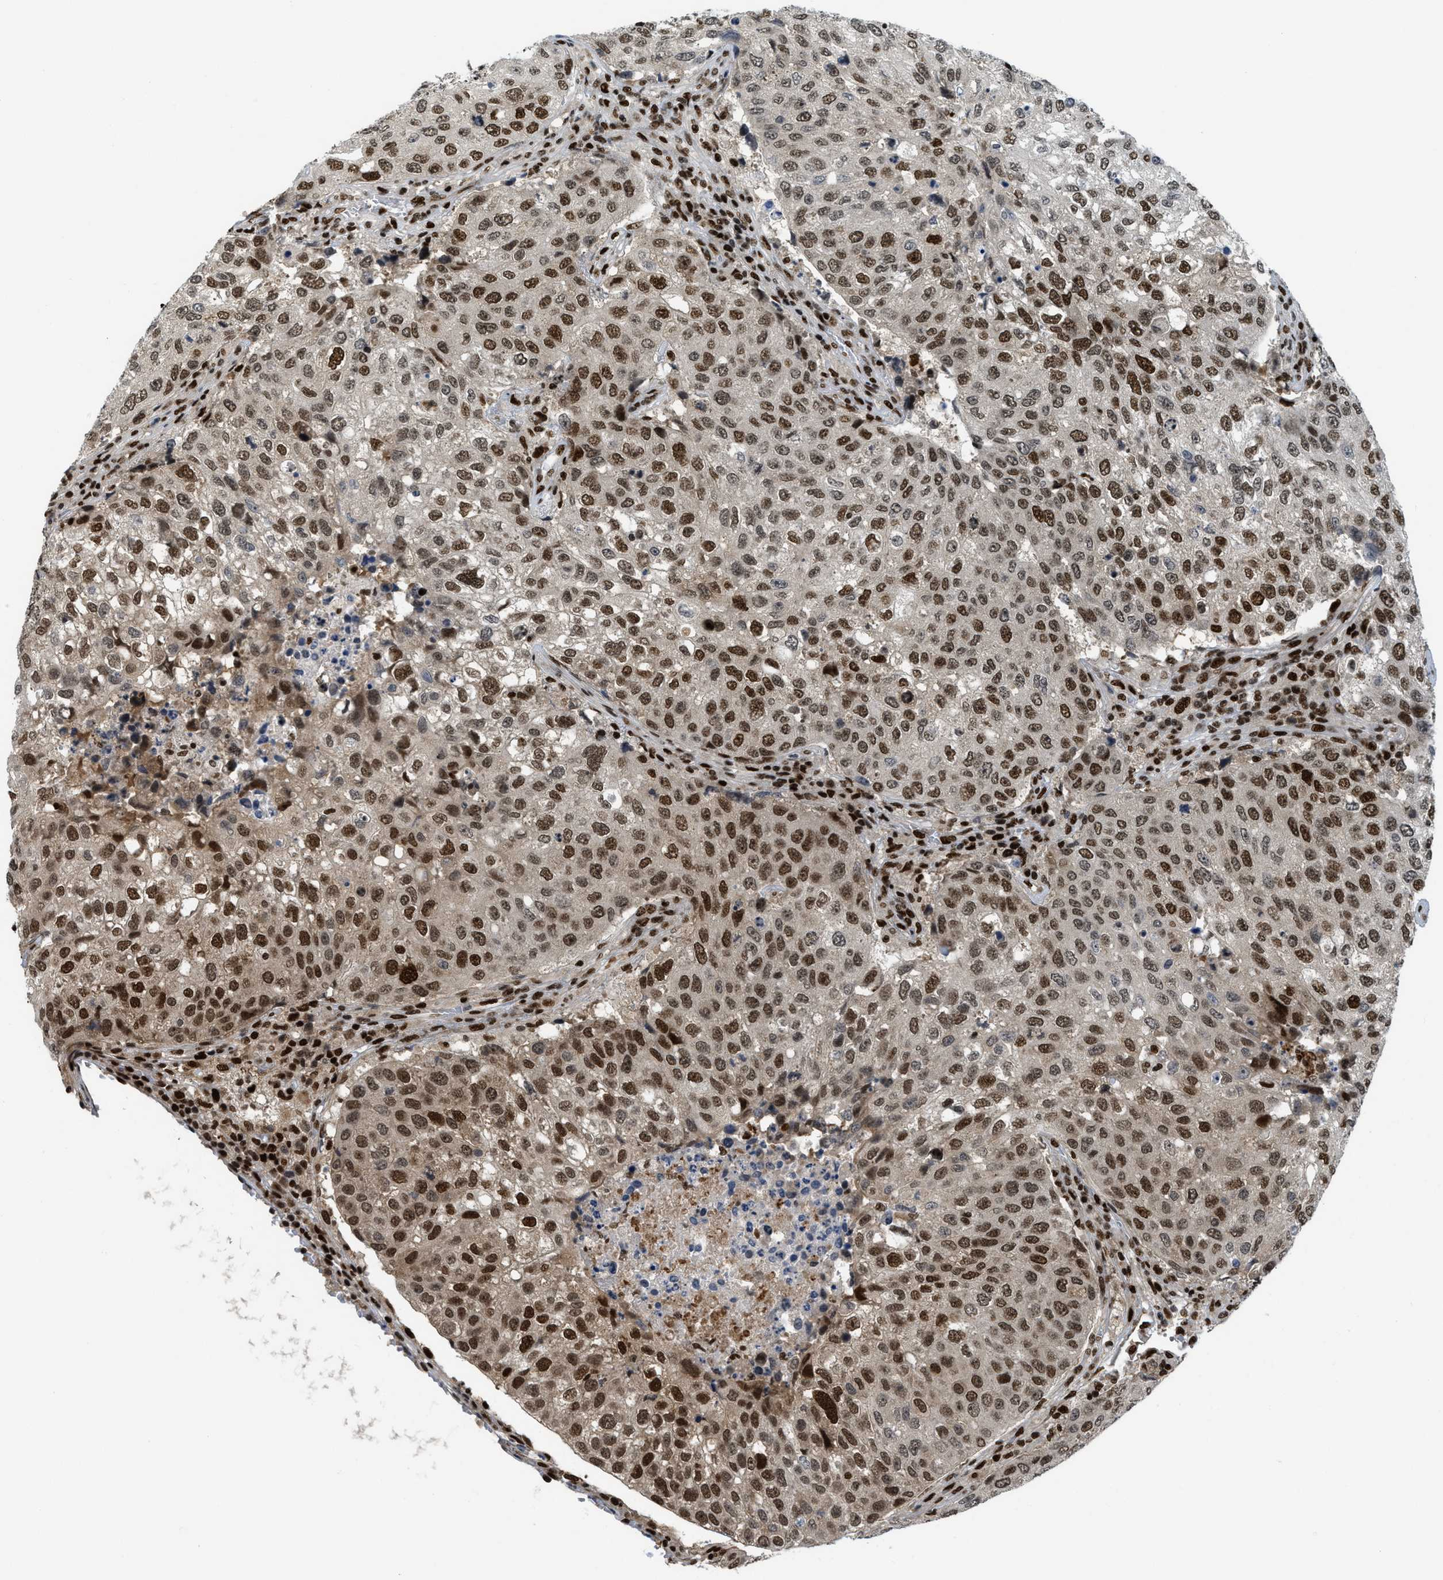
{"staining": {"intensity": "strong", "quantity": ">75%", "location": "nuclear"}, "tissue": "urothelial cancer", "cell_type": "Tumor cells", "image_type": "cancer", "snomed": [{"axis": "morphology", "description": "Urothelial carcinoma, High grade"}, {"axis": "topography", "description": "Lymph node"}, {"axis": "topography", "description": "Urinary bladder"}], "caption": "This photomicrograph demonstrates IHC staining of urothelial cancer, with high strong nuclear positivity in approximately >75% of tumor cells.", "gene": "RFX5", "patient": {"sex": "male", "age": 51}}